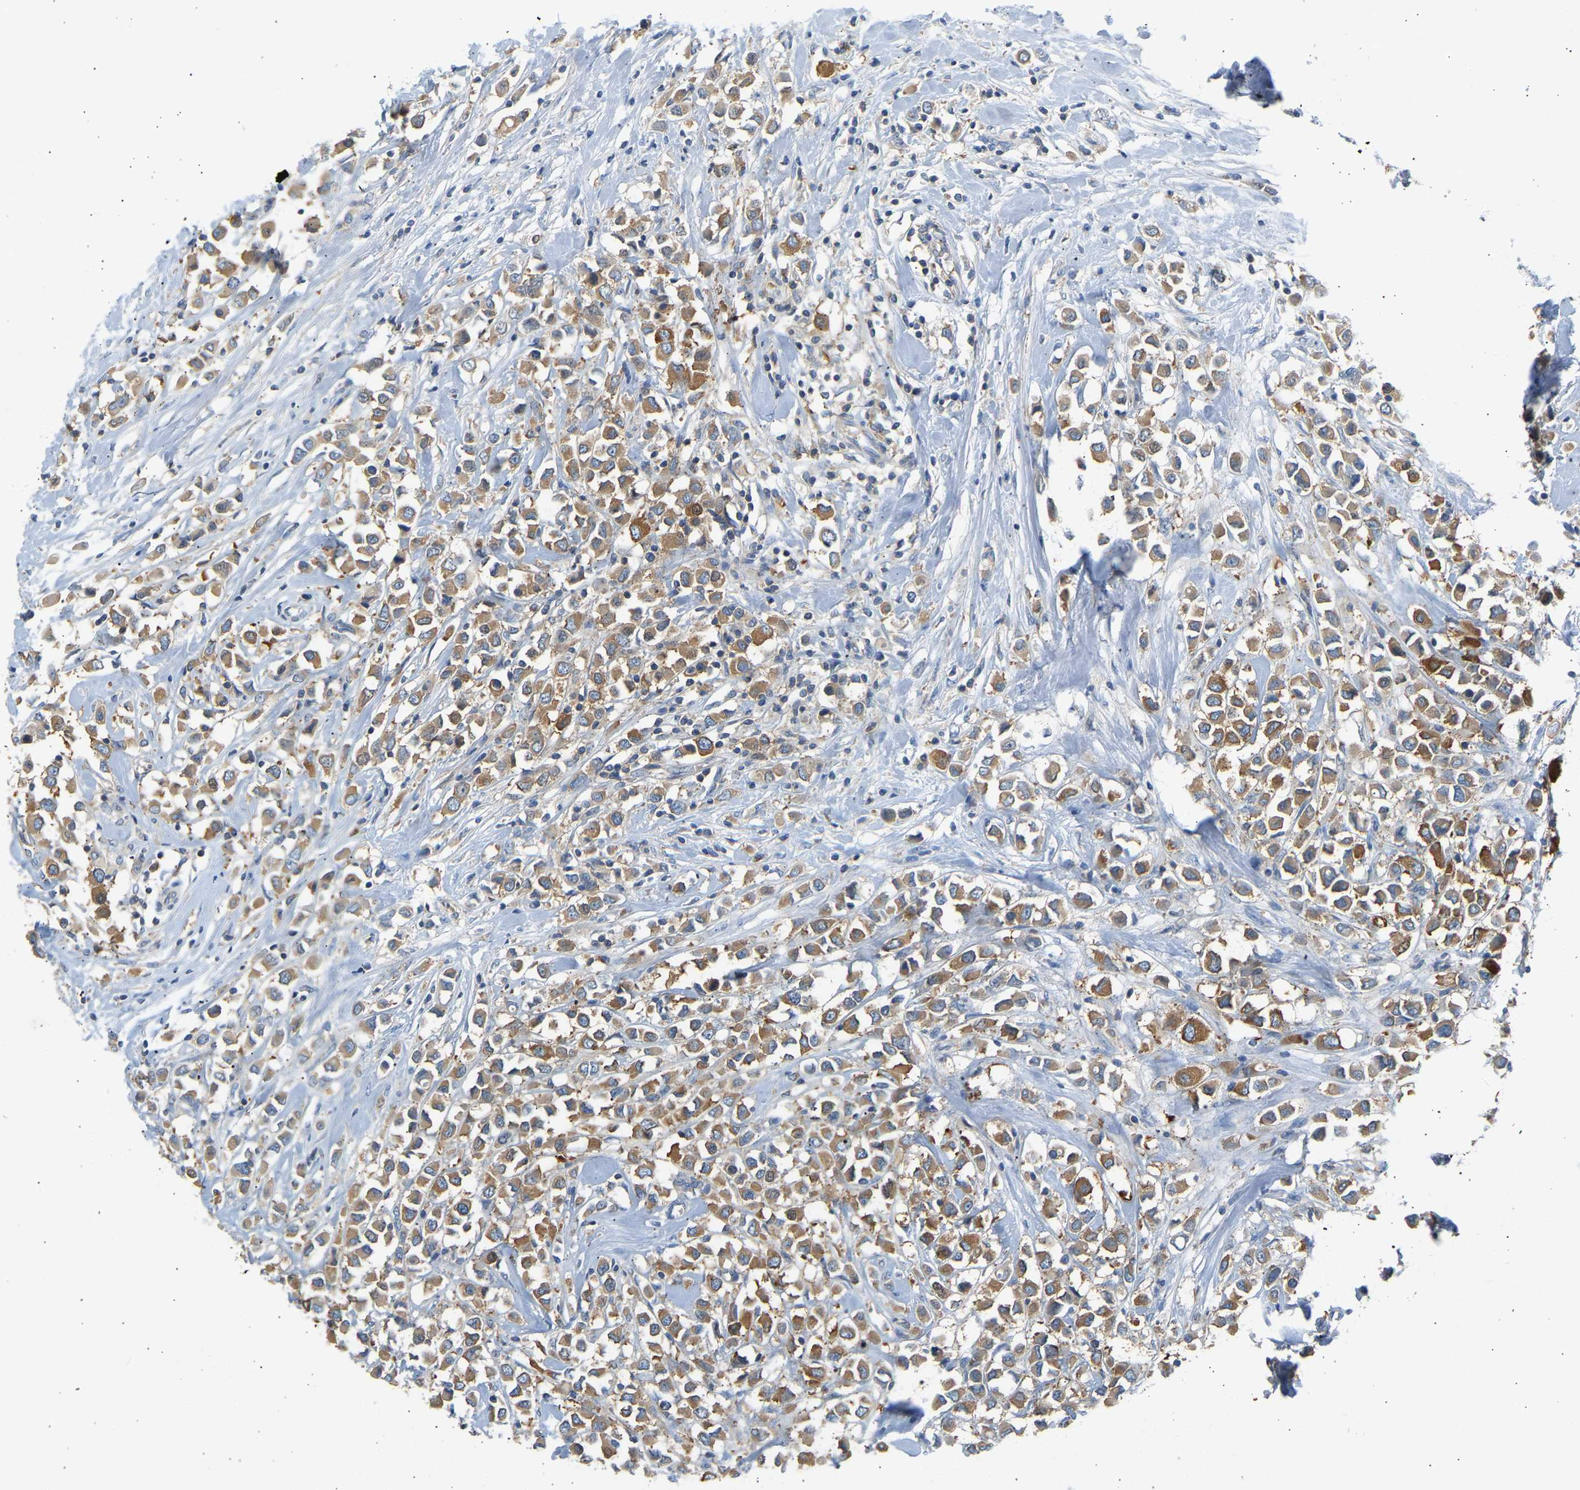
{"staining": {"intensity": "moderate", "quantity": ">75%", "location": "cytoplasmic/membranous"}, "tissue": "breast cancer", "cell_type": "Tumor cells", "image_type": "cancer", "snomed": [{"axis": "morphology", "description": "Duct carcinoma"}, {"axis": "topography", "description": "Breast"}], "caption": "Protein staining of breast infiltrating ductal carcinoma tissue reveals moderate cytoplasmic/membranous expression in approximately >75% of tumor cells.", "gene": "TRIM50", "patient": {"sex": "female", "age": 61}}